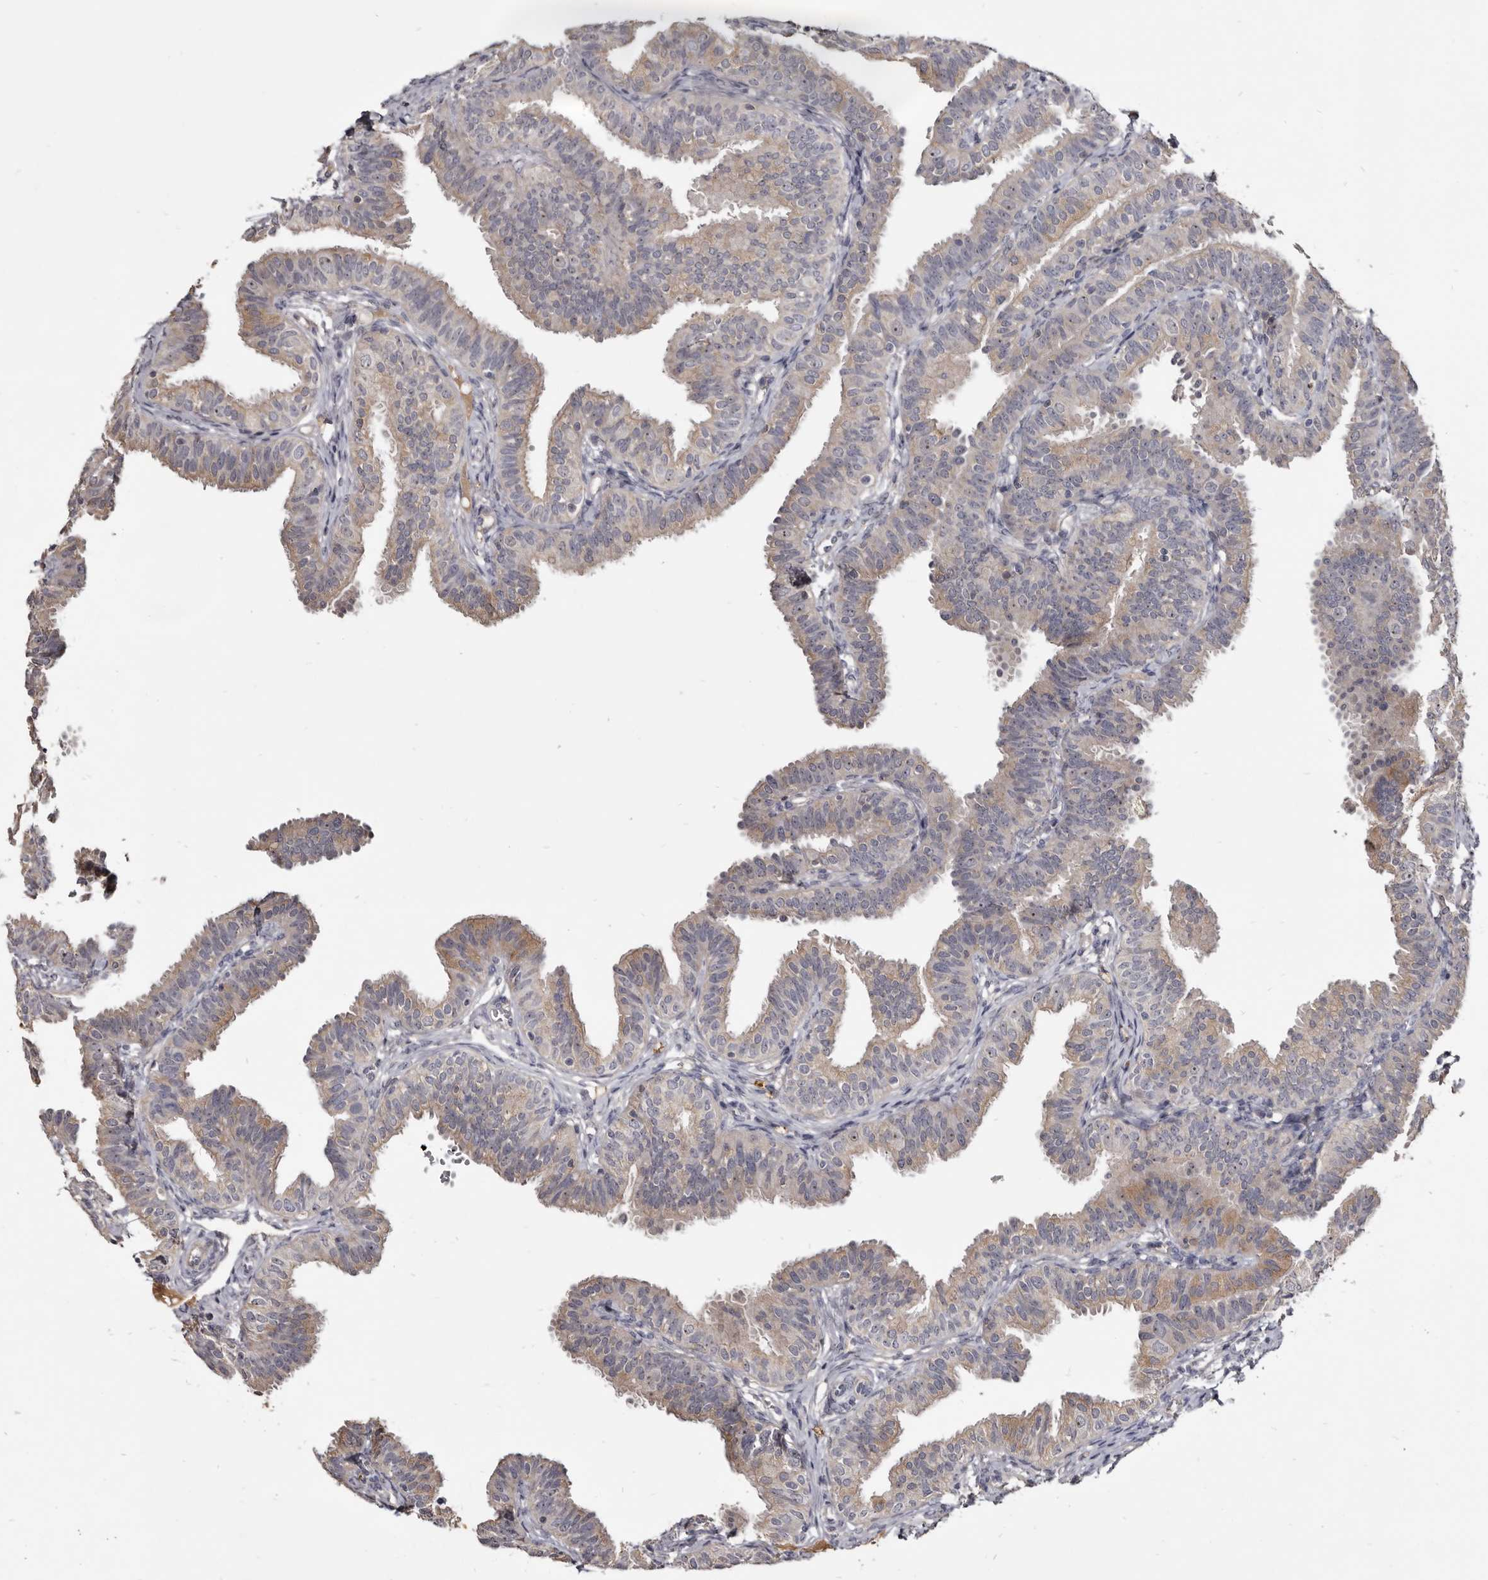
{"staining": {"intensity": "weak", "quantity": "25%-75%", "location": "cytoplasmic/membranous"}, "tissue": "fallopian tube", "cell_type": "Glandular cells", "image_type": "normal", "snomed": [{"axis": "morphology", "description": "Normal tissue, NOS"}, {"axis": "topography", "description": "Fallopian tube"}], "caption": "IHC (DAB (3,3'-diaminobenzidine)) staining of unremarkable fallopian tube shows weak cytoplasmic/membranous protein expression in about 25%-75% of glandular cells.", "gene": "TTC39A", "patient": {"sex": "female", "age": 35}}